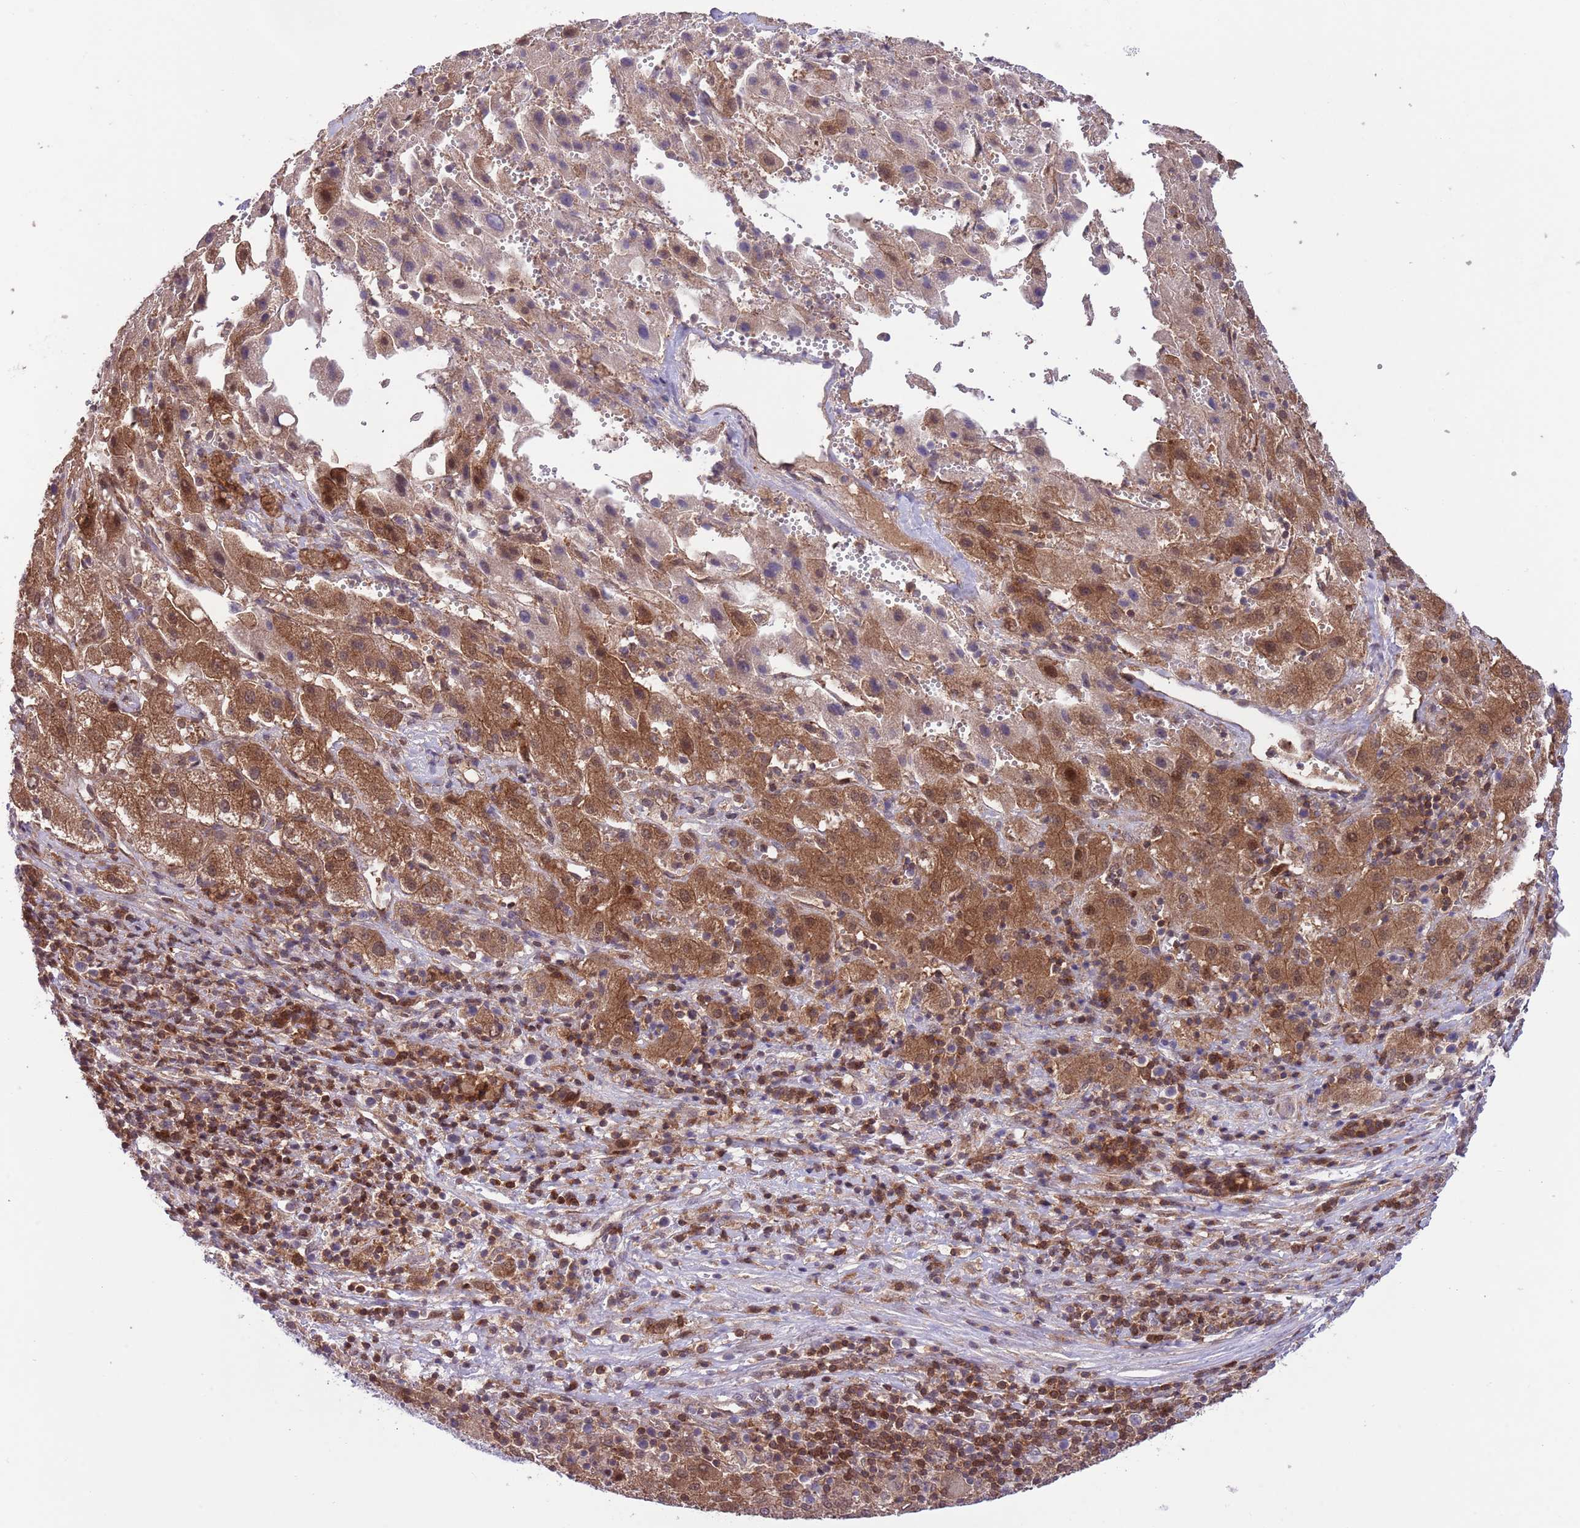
{"staining": {"intensity": "moderate", "quantity": "25%-75%", "location": "cytoplasmic/membranous,nuclear"}, "tissue": "liver cancer", "cell_type": "Tumor cells", "image_type": "cancer", "snomed": [{"axis": "morphology", "description": "Carcinoma, Hepatocellular, NOS"}, {"axis": "topography", "description": "Liver"}], "caption": "Immunohistochemistry (DAB (3,3'-diaminobenzidine)) staining of liver hepatocellular carcinoma displays moderate cytoplasmic/membranous and nuclear protein positivity in about 25%-75% of tumor cells.", "gene": "HDHD2", "patient": {"sex": "female", "age": 58}}